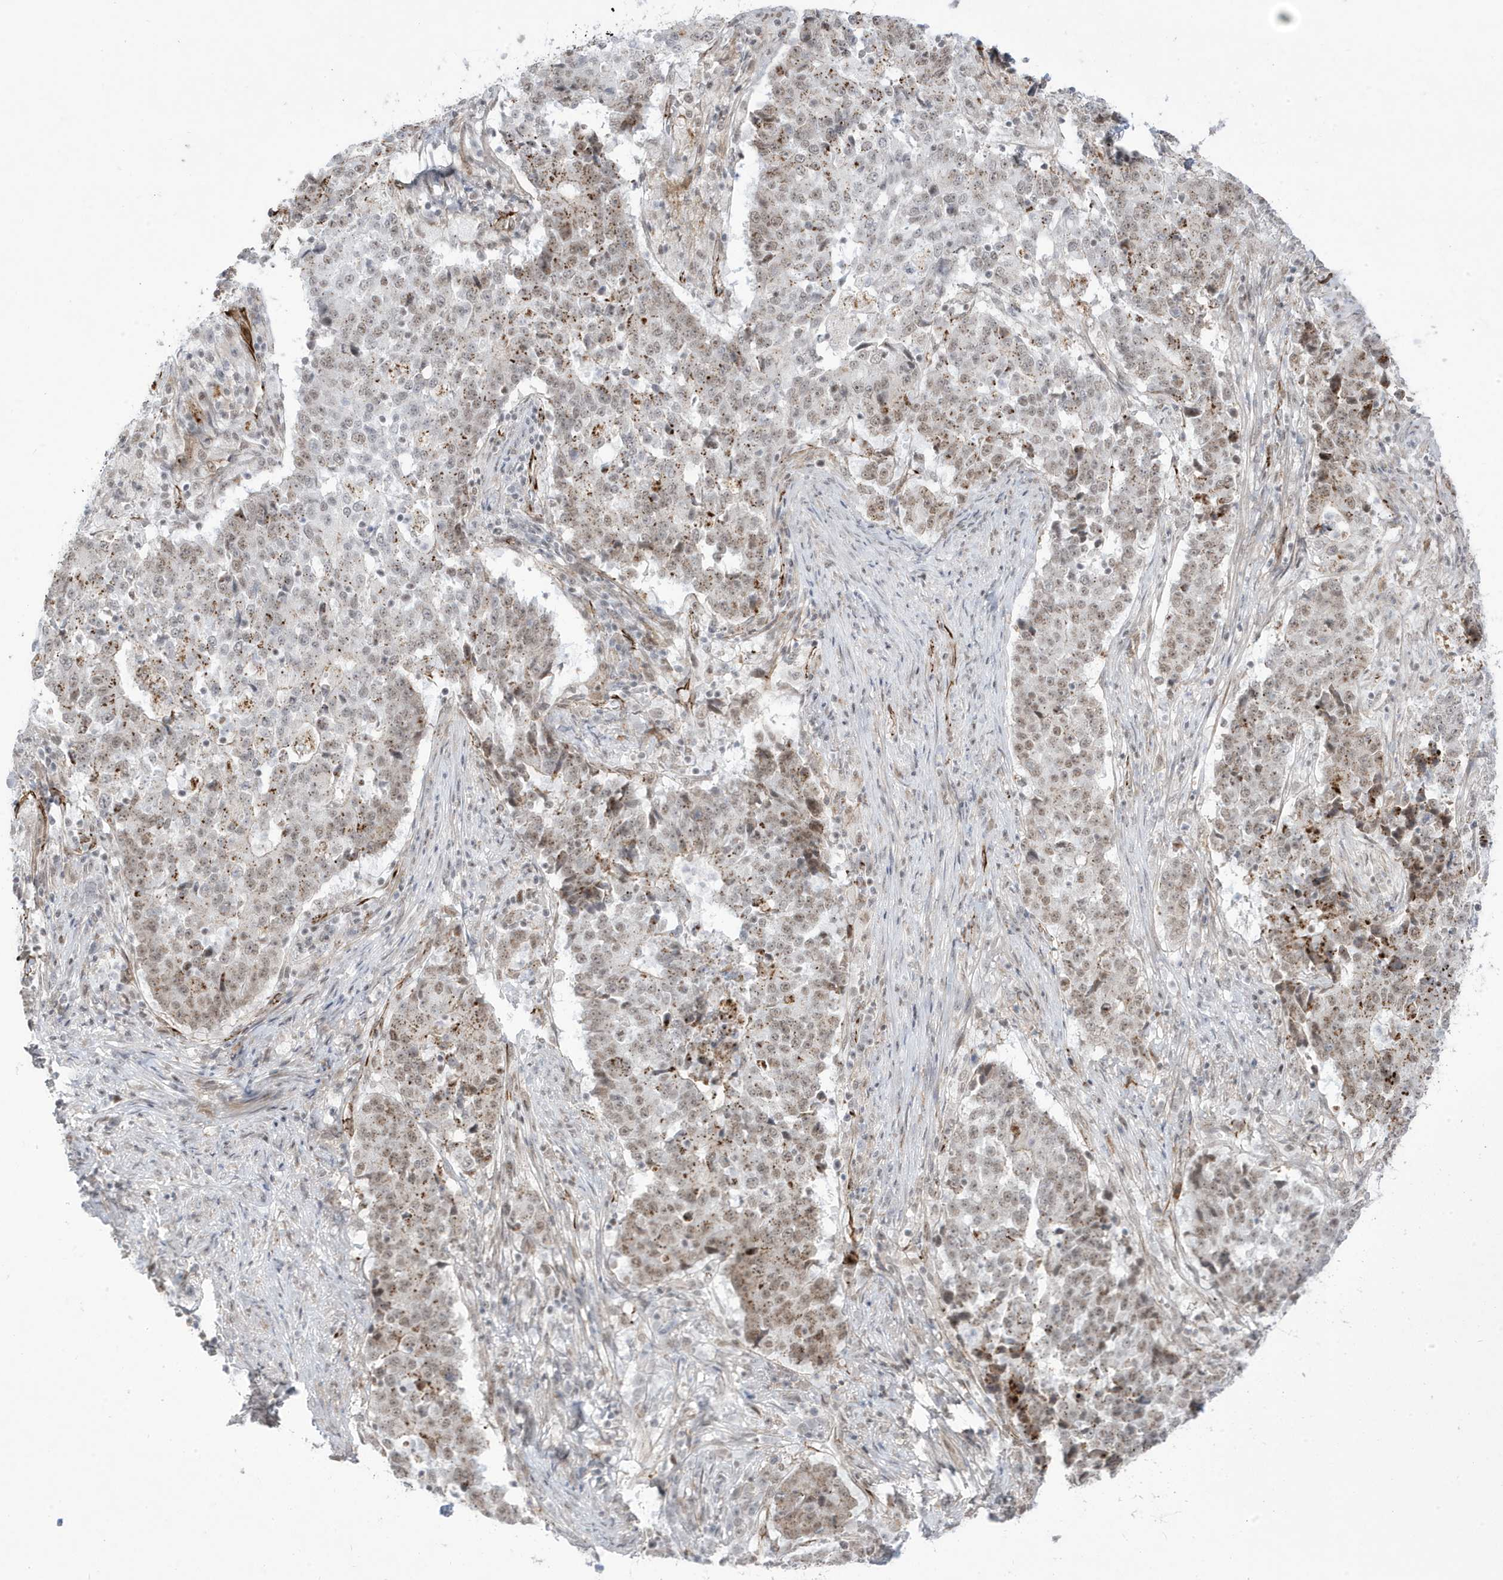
{"staining": {"intensity": "weak", "quantity": ">75%", "location": "nuclear"}, "tissue": "stomach cancer", "cell_type": "Tumor cells", "image_type": "cancer", "snomed": [{"axis": "morphology", "description": "Adenocarcinoma, NOS"}, {"axis": "topography", "description": "Stomach"}], "caption": "IHC (DAB) staining of adenocarcinoma (stomach) exhibits weak nuclear protein expression in approximately >75% of tumor cells.", "gene": "ADAMTSL3", "patient": {"sex": "male", "age": 59}}